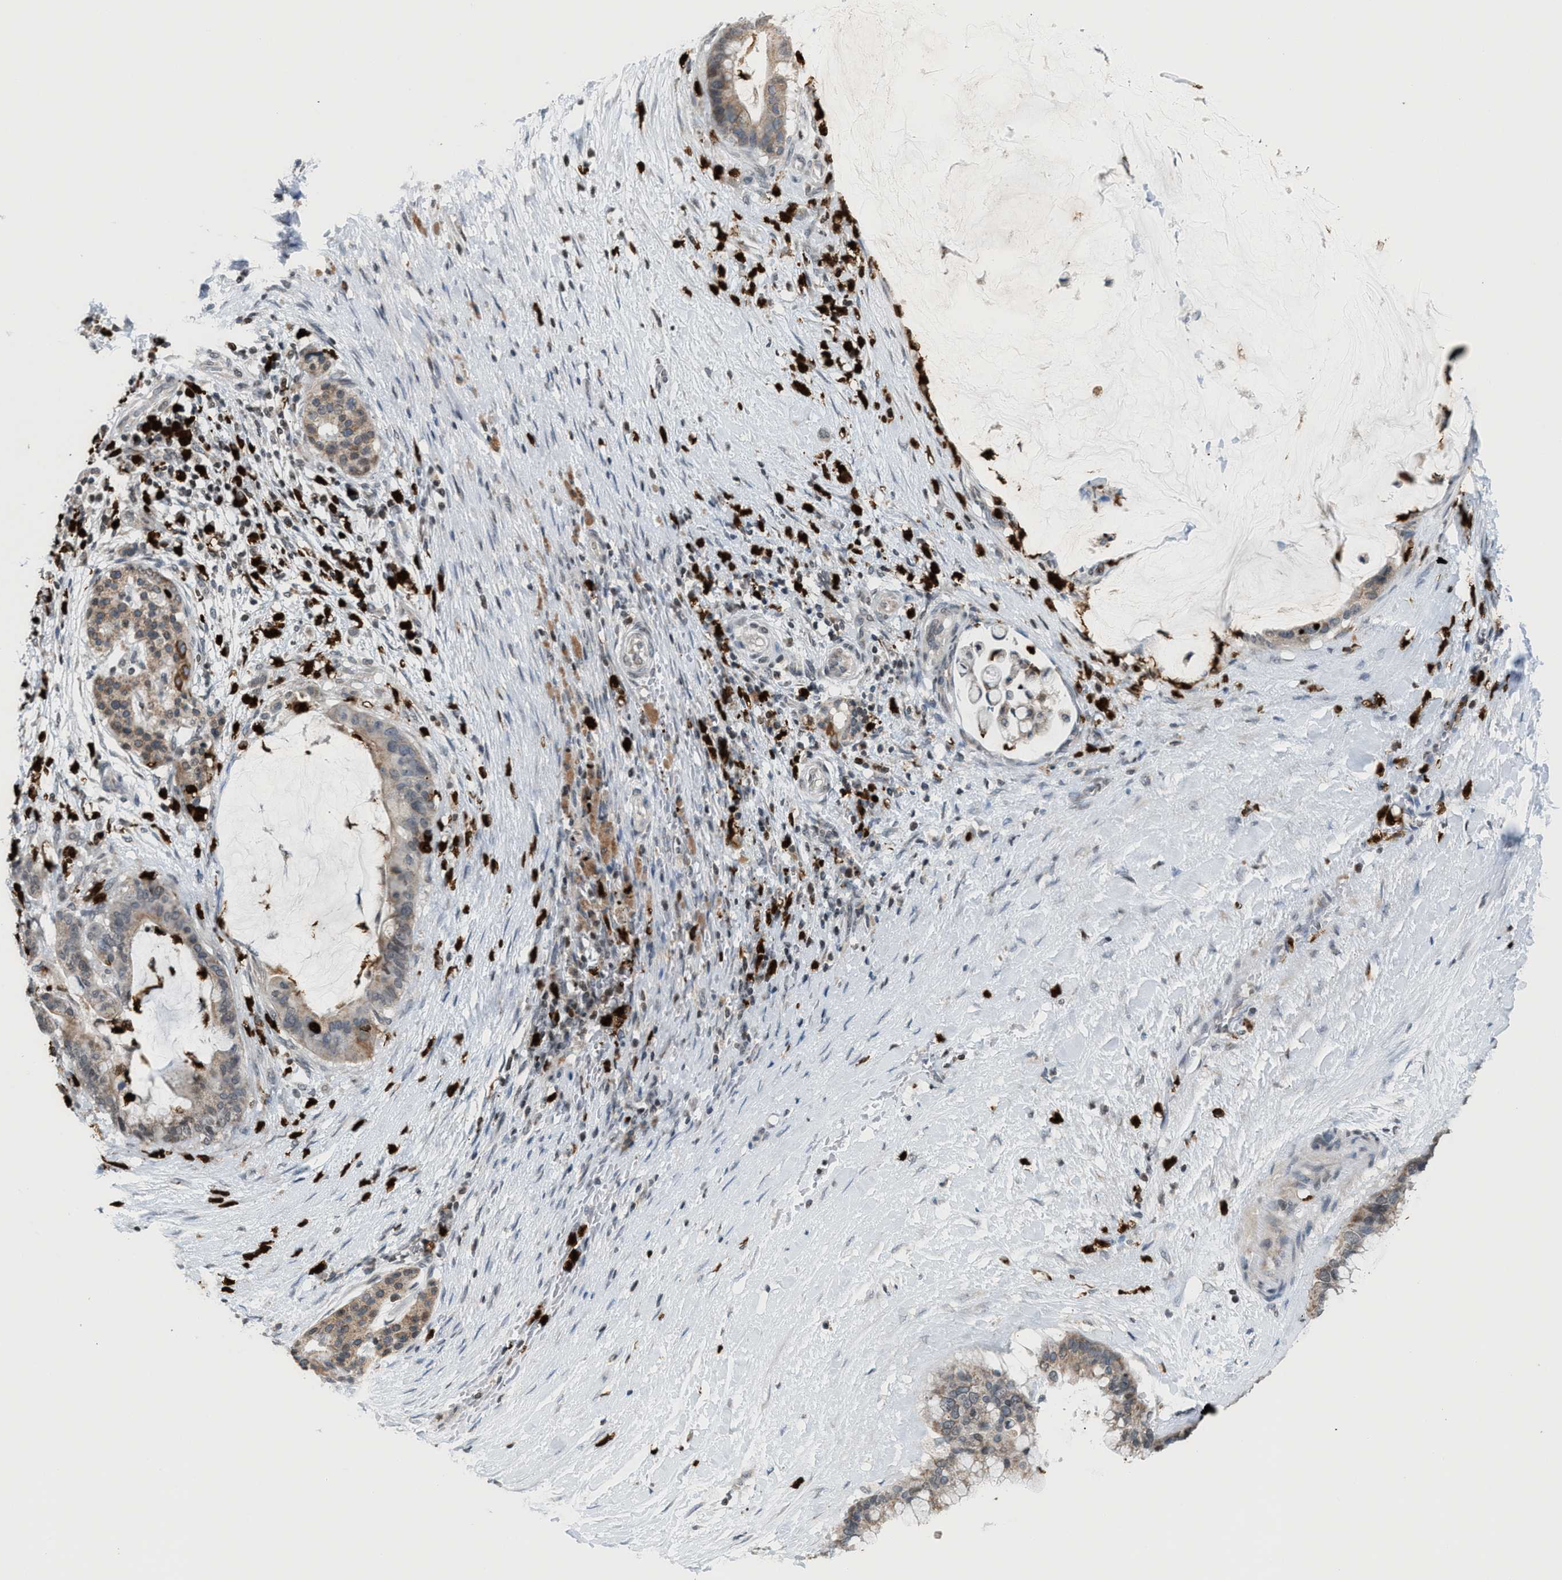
{"staining": {"intensity": "weak", "quantity": ">75%", "location": "cytoplasmic/membranous"}, "tissue": "pancreatic cancer", "cell_type": "Tumor cells", "image_type": "cancer", "snomed": [{"axis": "morphology", "description": "Adenocarcinoma, NOS"}, {"axis": "topography", "description": "Pancreas"}], "caption": "DAB immunohistochemical staining of adenocarcinoma (pancreatic) exhibits weak cytoplasmic/membranous protein expression in about >75% of tumor cells.", "gene": "PRUNE2", "patient": {"sex": "male", "age": 41}}